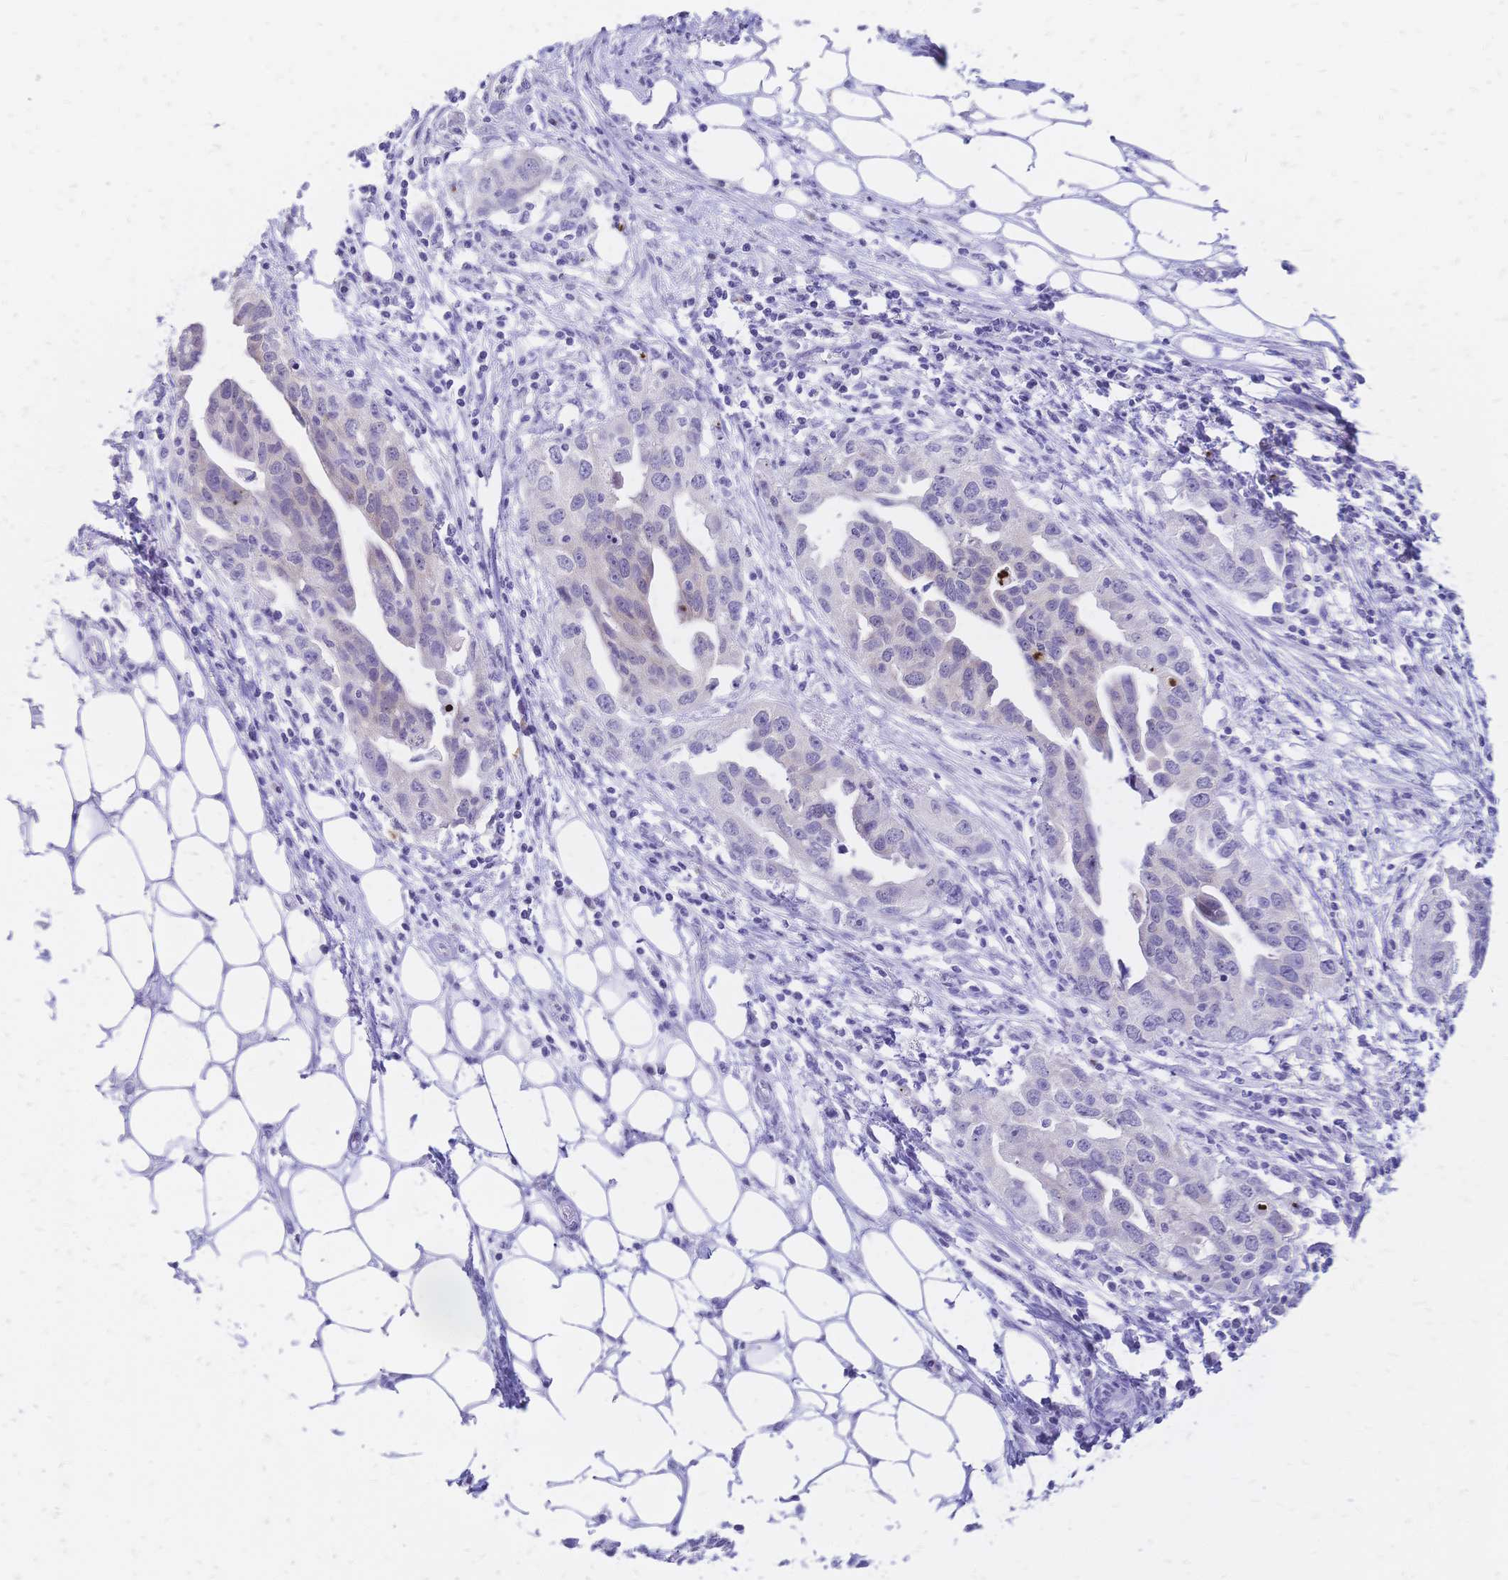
{"staining": {"intensity": "negative", "quantity": "none", "location": "none"}, "tissue": "ovarian cancer", "cell_type": "Tumor cells", "image_type": "cancer", "snomed": [{"axis": "morphology", "description": "Carcinoma, endometroid"}, {"axis": "morphology", "description": "Cystadenocarcinoma, serous, NOS"}, {"axis": "topography", "description": "Ovary"}], "caption": "An IHC photomicrograph of ovarian cancer (serous cystadenocarcinoma) is shown. There is no staining in tumor cells of ovarian cancer (serous cystadenocarcinoma). (Brightfield microscopy of DAB immunohistochemistry (IHC) at high magnification).", "gene": "GRB7", "patient": {"sex": "female", "age": 45}}